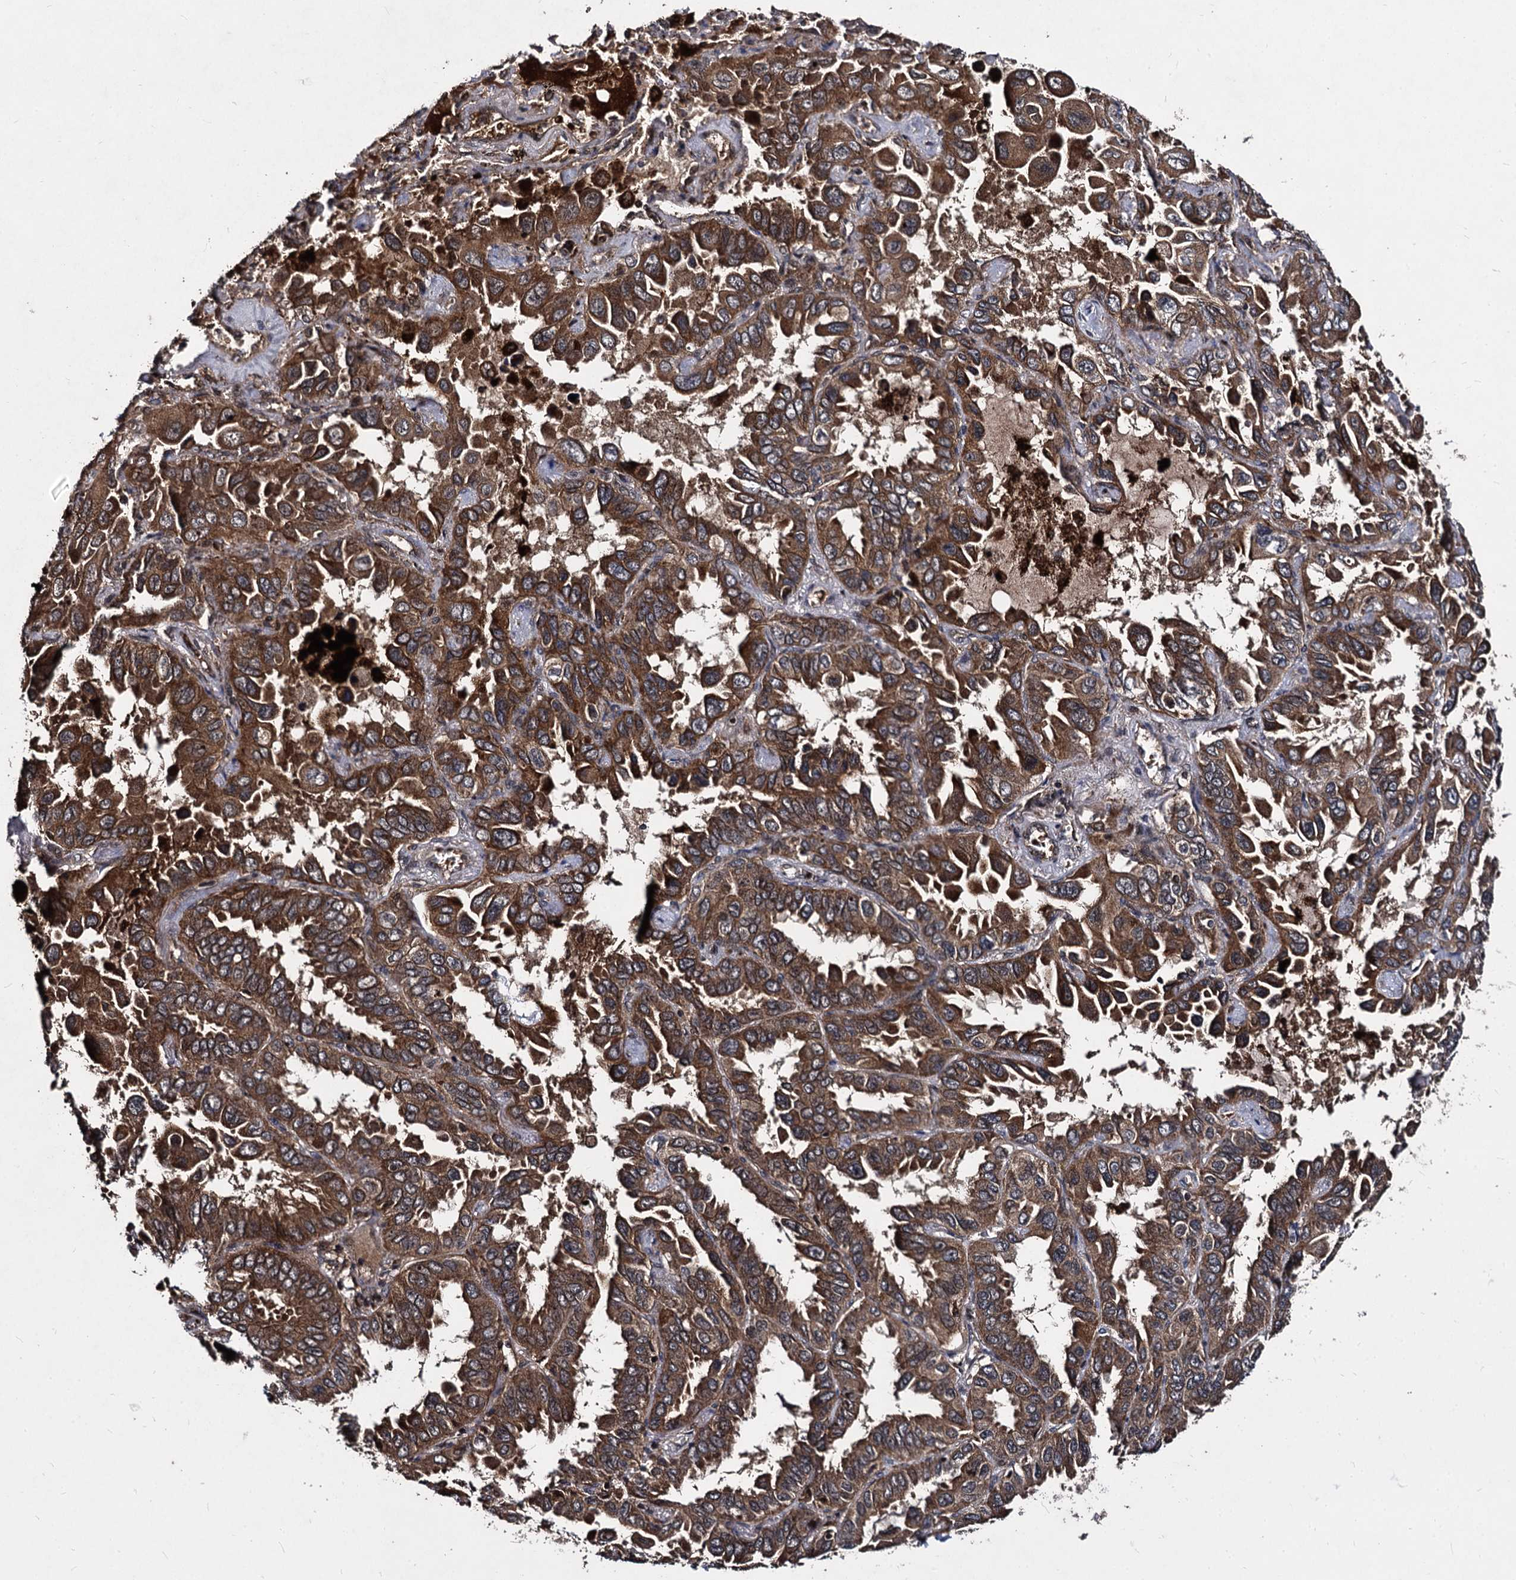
{"staining": {"intensity": "strong", "quantity": ">75%", "location": "cytoplasmic/membranous"}, "tissue": "lung cancer", "cell_type": "Tumor cells", "image_type": "cancer", "snomed": [{"axis": "morphology", "description": "Adenocarcinoma, NOS"}, {"axis": "topography", "description": "Lung"}], "caption": "This histopathology image shows immunohistochemistry (IHC) staining of human lung adenocarcinoma, with high strong cytoplasmic/membranous positivity in about >75% of tumor cells.", "gene": "BCL2L2", "patient": {"sex": "male", "age": 64}}